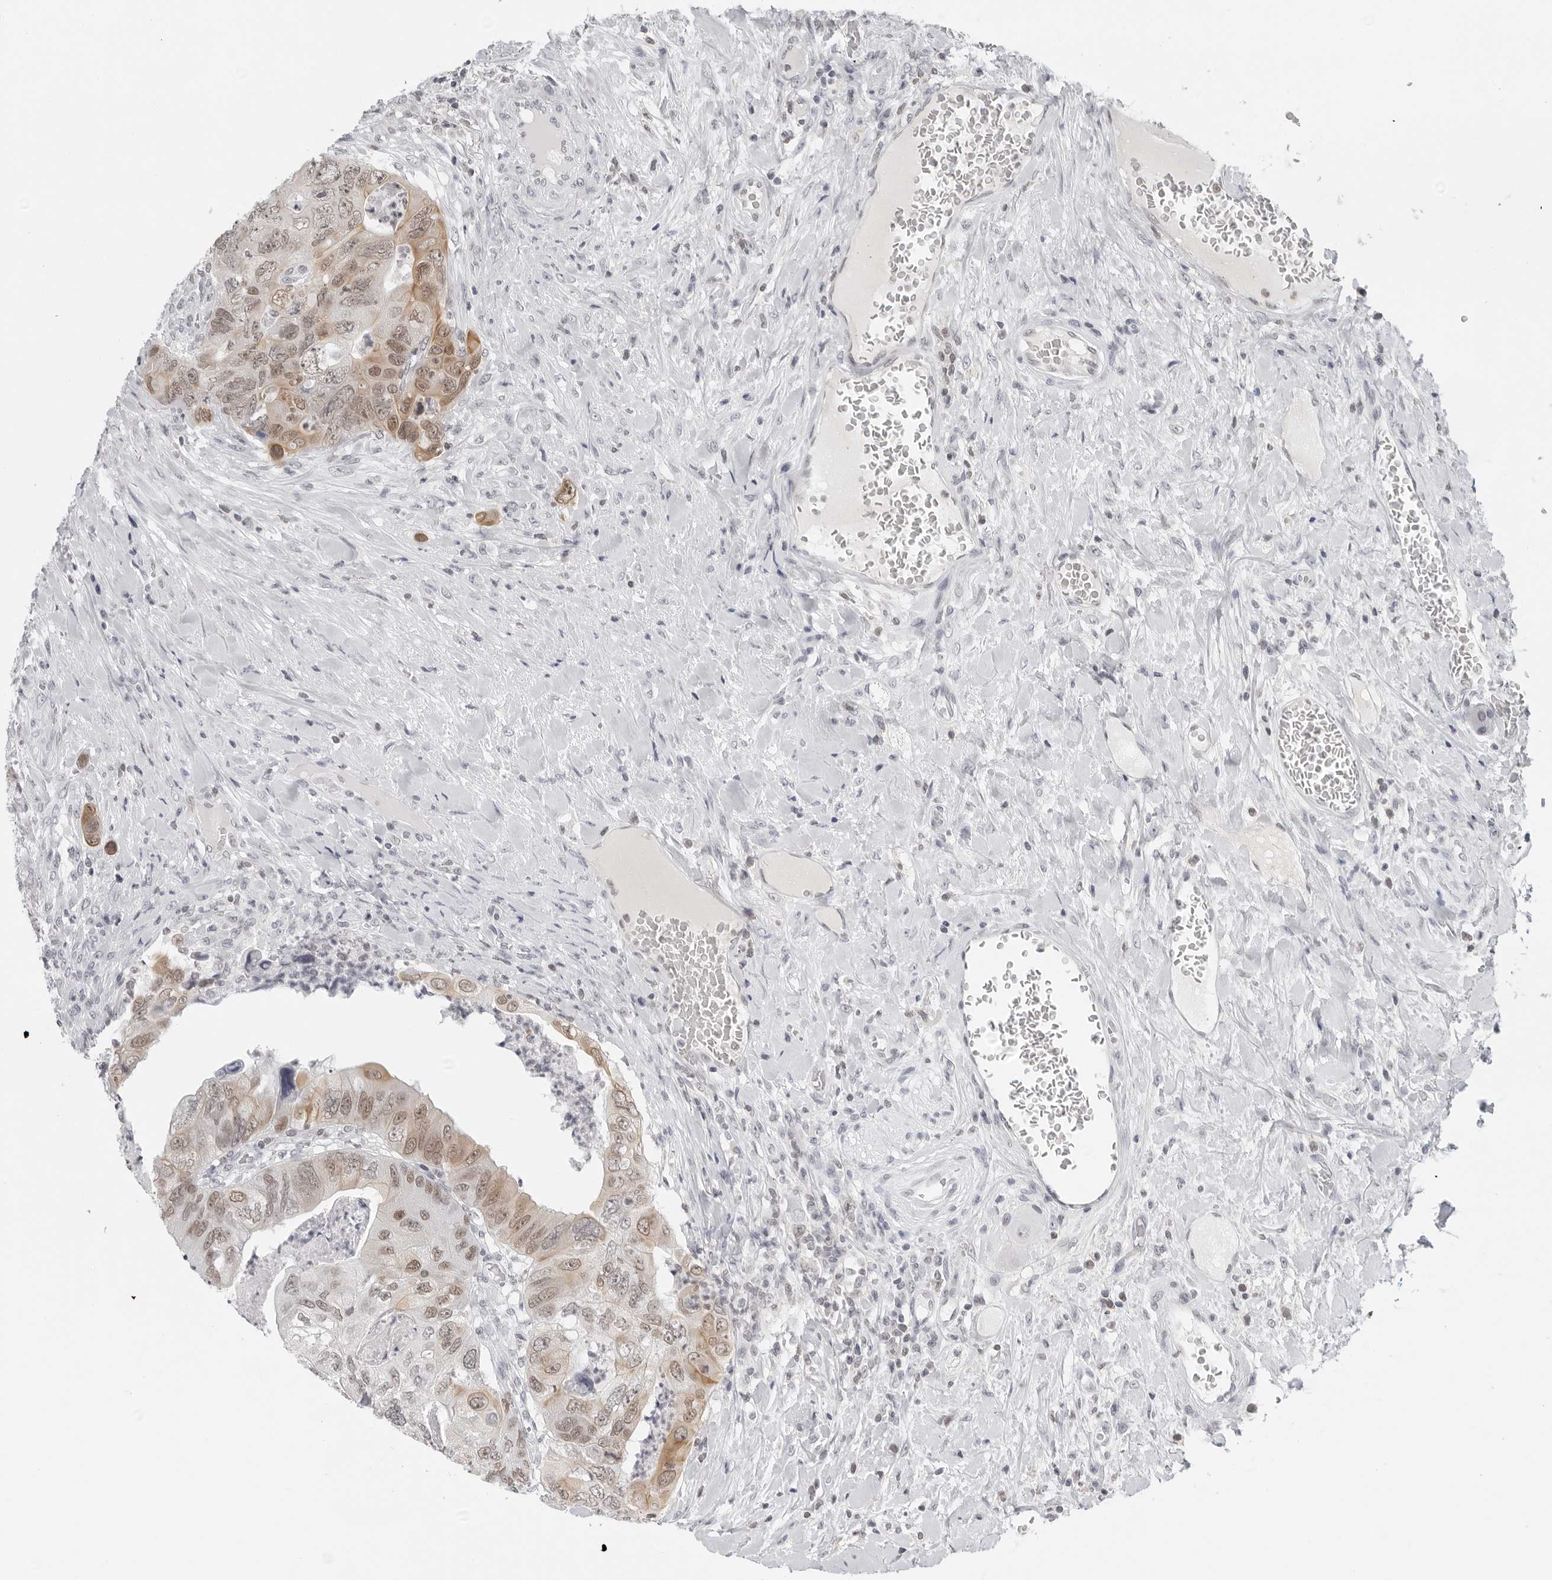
{"staining": {"intensity": "moderate", "quantity": ">75%", "location": "cytoplasmic/membranous,nuclear"}, "tissue": "colorectal cancer", "cell_type": "Tumor cells", "image_type": "cancer", "snomed": [{"axis": "morphology", "description": "Adenocarcinoma, NOS"}, {"axis": "topography", "description": "Rectum"}], "caption": "A micrograph showing moderate cytoplasmic/membranous and nuclear staining in about >75% of tumor cells in colorectal adenocarcinoma, as visualized by brown immunohistochemical staining.", "gene": "FLG2", "patient": {"sex": "male", "age": 63}}